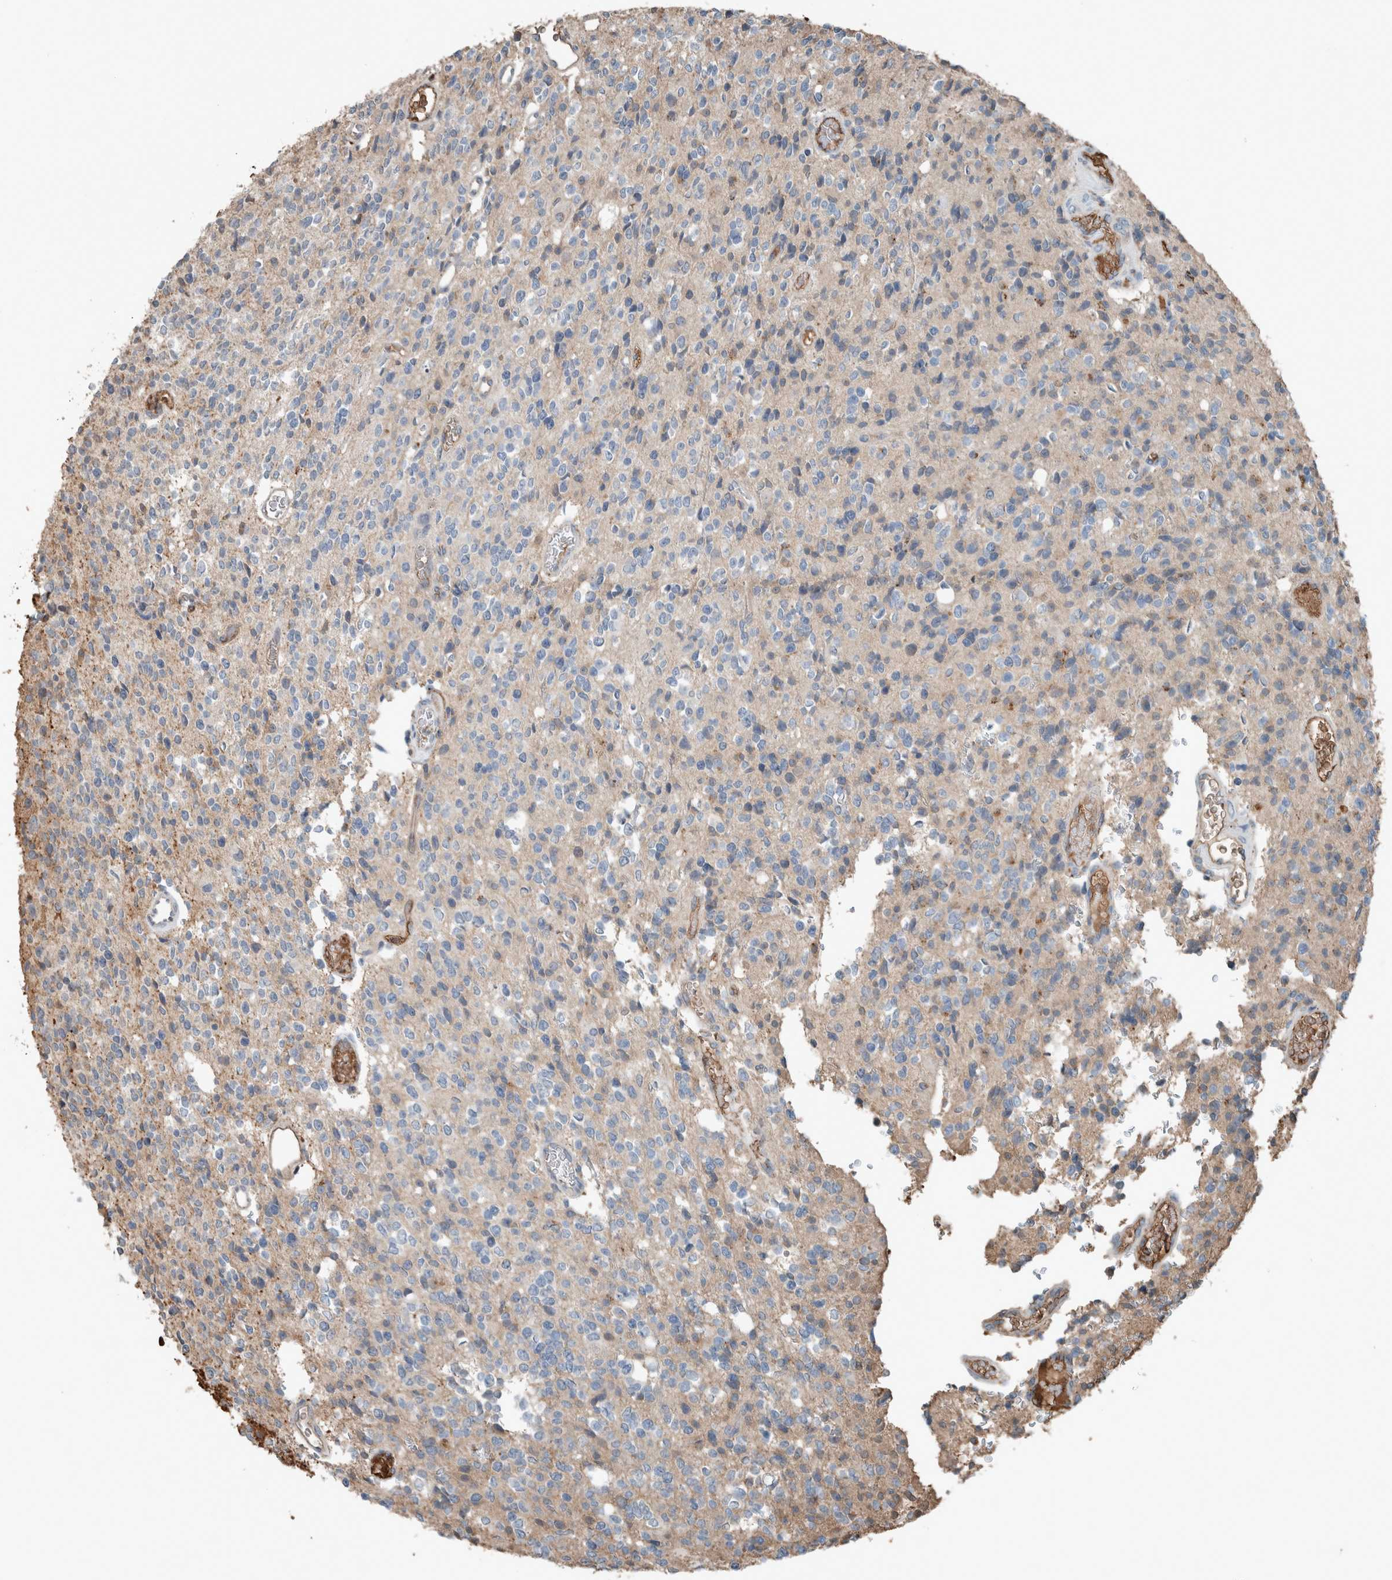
{"staining": {"intensity": "negative", "quantity": "none", "location": "none"}, "tissue": "glioma", "cell_type": "Tumor cells", "image_type": "cancer", "snomed": [{"axis": "morphology", "description": "Glioma, malignant, High grade"}, {"axis": "topography", "description": "Brain"}], "caption": "High power microscopy image of an IHC image of glioma, revealing no significant staining in tumor cells.", "gene": "USP34", "patient": {"sex": "male", "age": 34}}